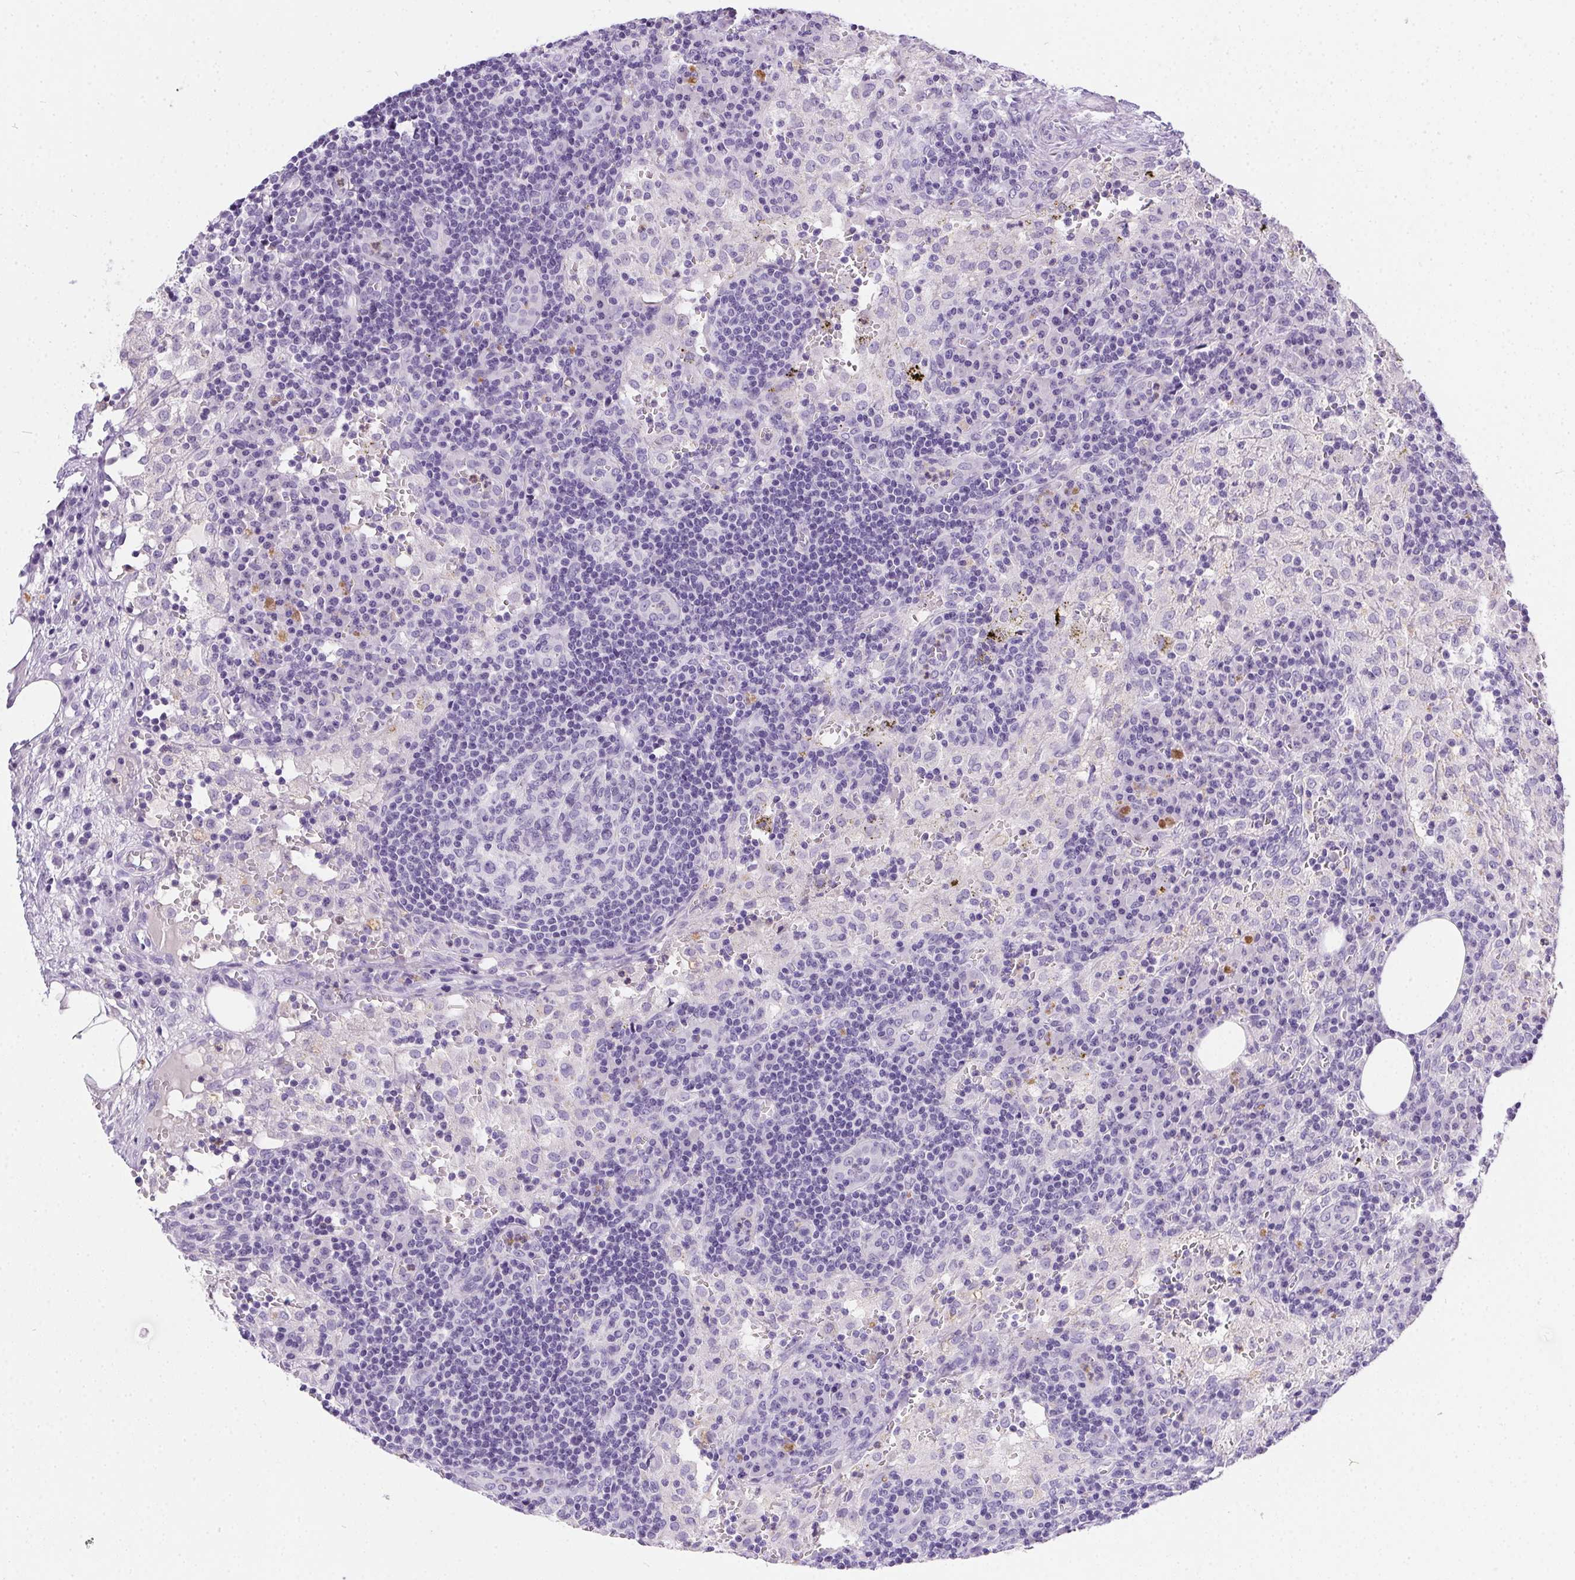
{"staining": {"intensity": "negative", "quantity": "none", "location": "none"}, "tissue": "lymph node", "cell_type": "Germinal center cells", "image_type": "normal", "snomed": [{"axis": "morphology", "description": "Normal tissue, NOS"}, {"axis": "topography", "description": "Lymph node"}], "caption": "A photomicrograph of lymph node stained for a protein displays no brown staining in germinal center cells. The staining was performed using DAB to visualize the protein expression in brown, while the nuclei were stained in blue with hematoxylin (Magnification: 20x).", "gene": "SSTR4", "patient": {"sex": "male", "age": 62}}